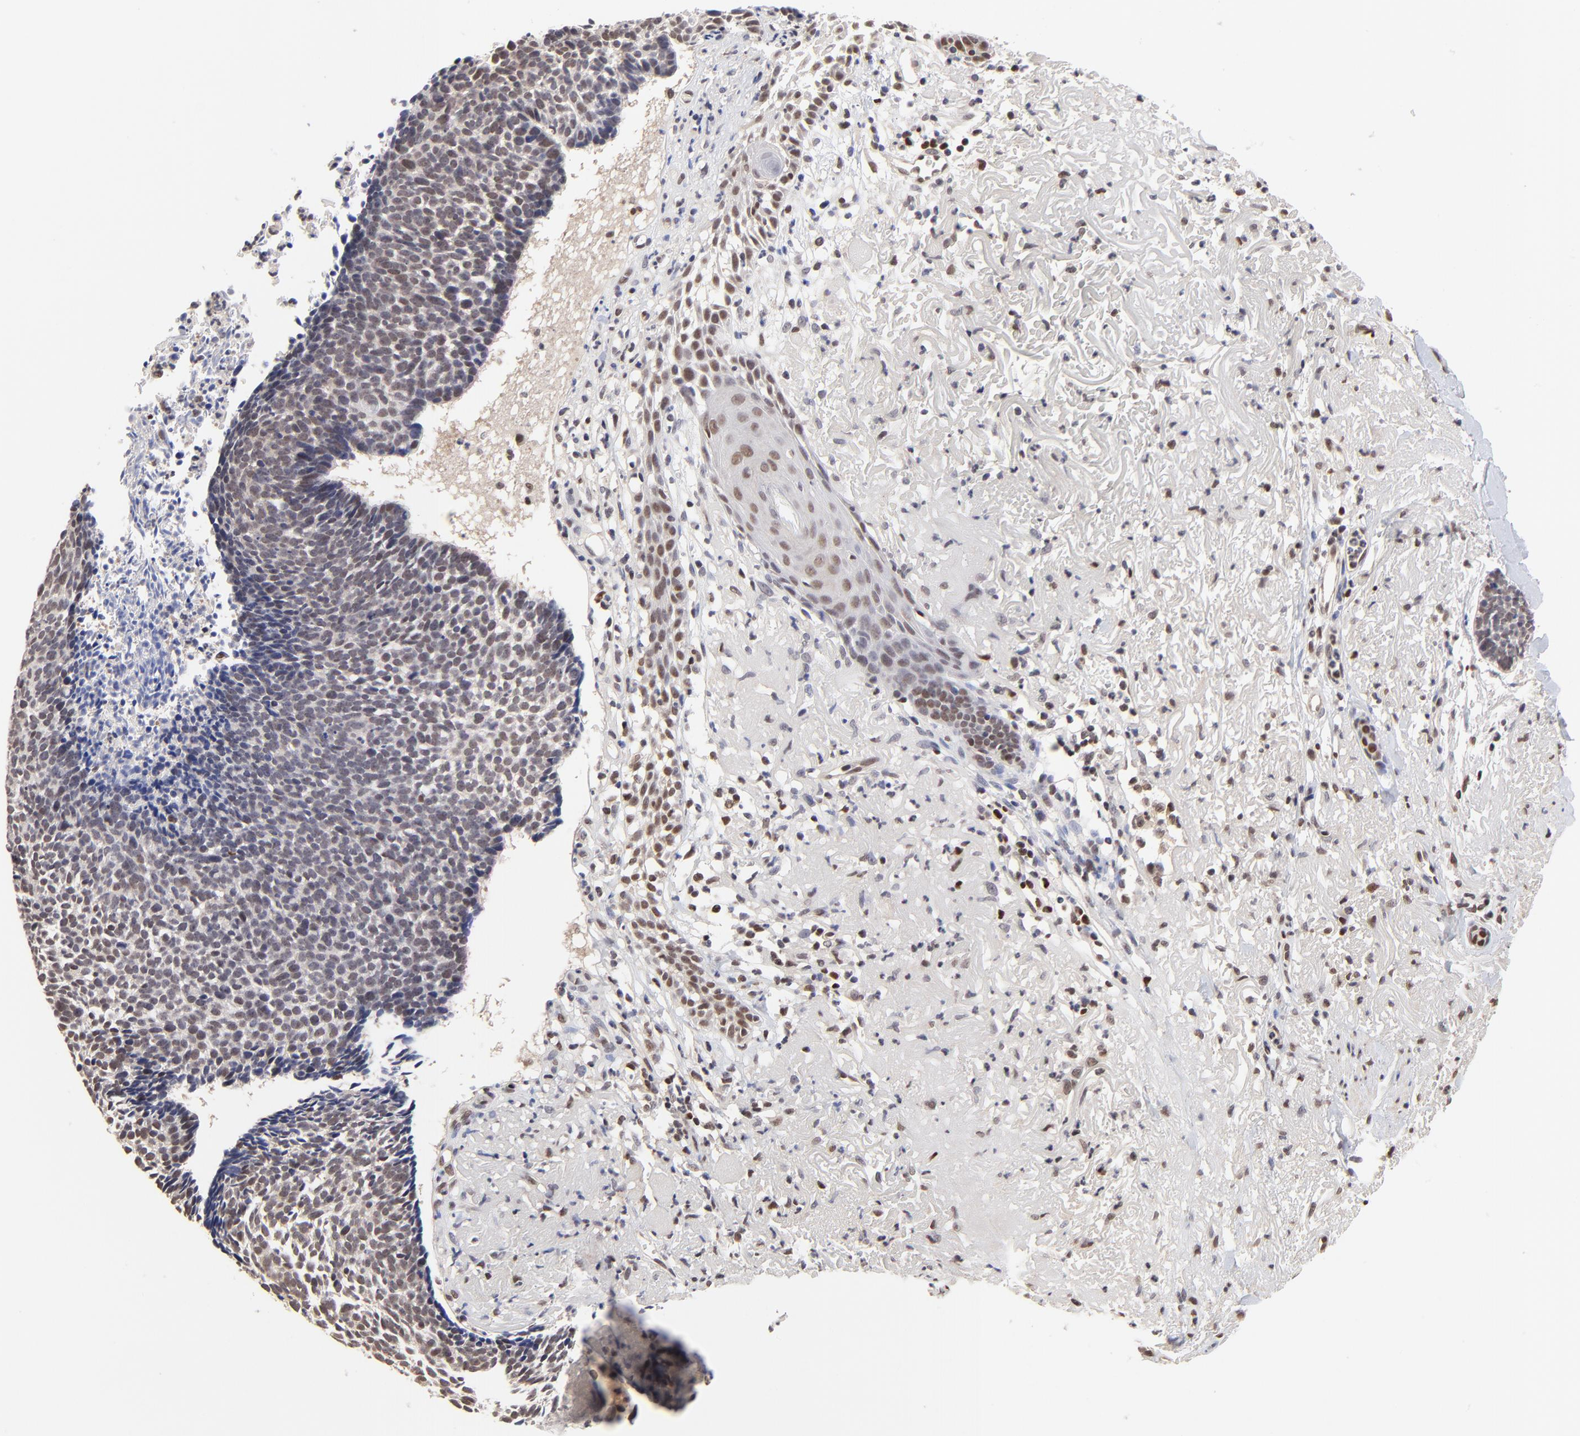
{"staining": {"intensity": "weak", "quantity": ">75%", "location": "nuclear"}, "tissue": "skin cancer", "cell_type": "Tumor cells", "image_type": "cancer", "snomed": [{"axis": "morphology", "description": "Basal cell carcinoma"}, {"axis": "topography", "description": "Skin"}], "caption": "The histopathology image demonstrates immunohistochemical staining of skin basal cell carcinoma. There is weak nuclear positivity is present in about >75% of tumor cells. The staining was performed using DAB (3,3'-diaminobenzidine), with brown indicating positive protein expression. Nuclei are stained blue with hematoxylin.", "gene": "DSN1", "patient": {"sex": "female", "age": 87}}